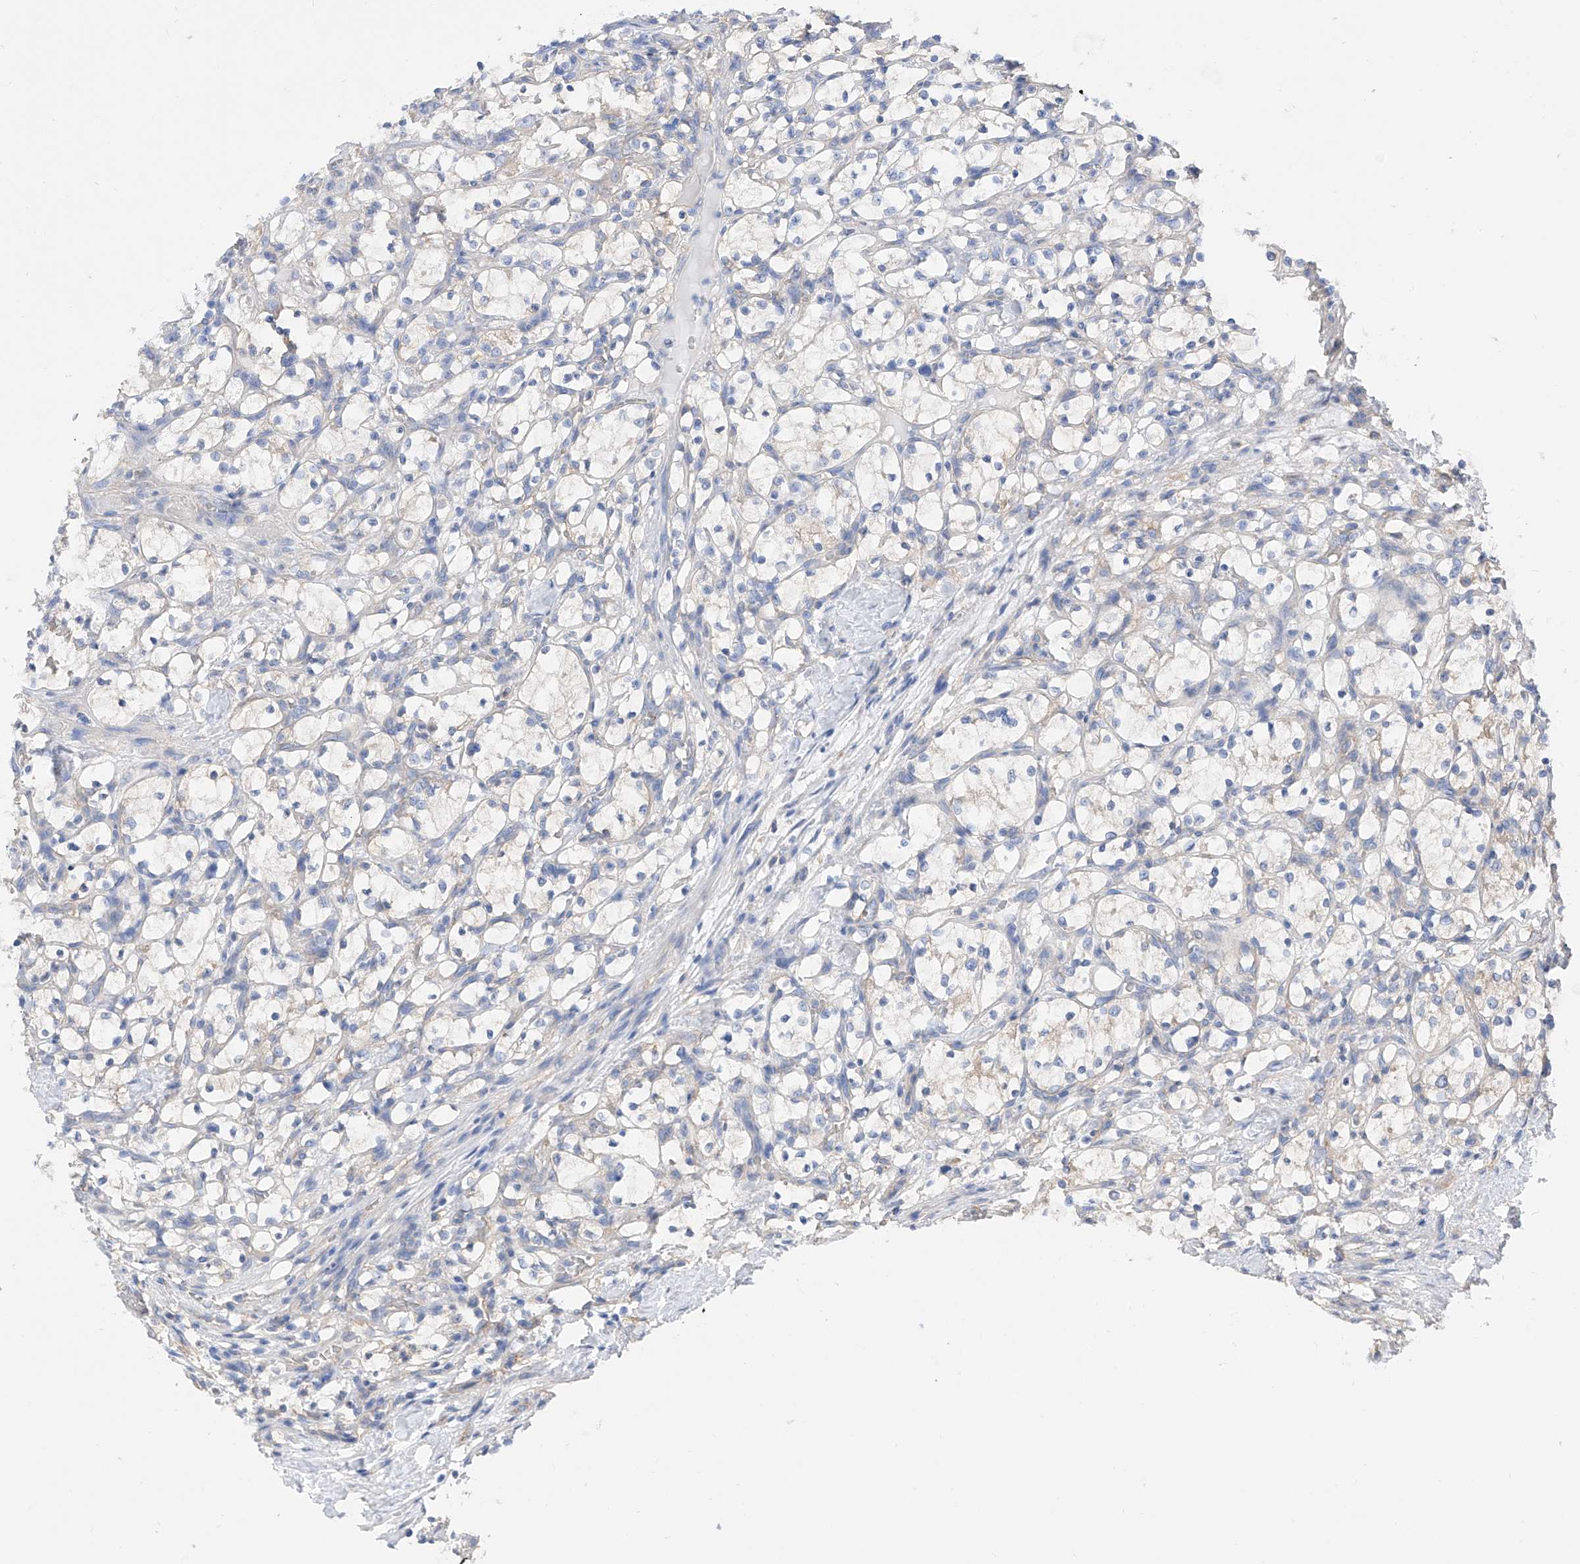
{"staining": {"intensity": "negative", "quantity": "none", "location": "none"}, "tissue": "renal cancer", "cell_type": "Tumor cells", "image_type": "cancer", "snomed": [{"axis": "morphology", "description": "Adenocarcinoma, NOS"}, {"axis": "topography", "description": "Kidney"}], "caption": "Renal adenocarcinoma was stained to show a protein in brown. There is no significant staining in tumor cells. (DAB IHC with hematoxylin counter stain).", "gene": "ZNF653", "patient": {"sex": "female", "age": 69}}